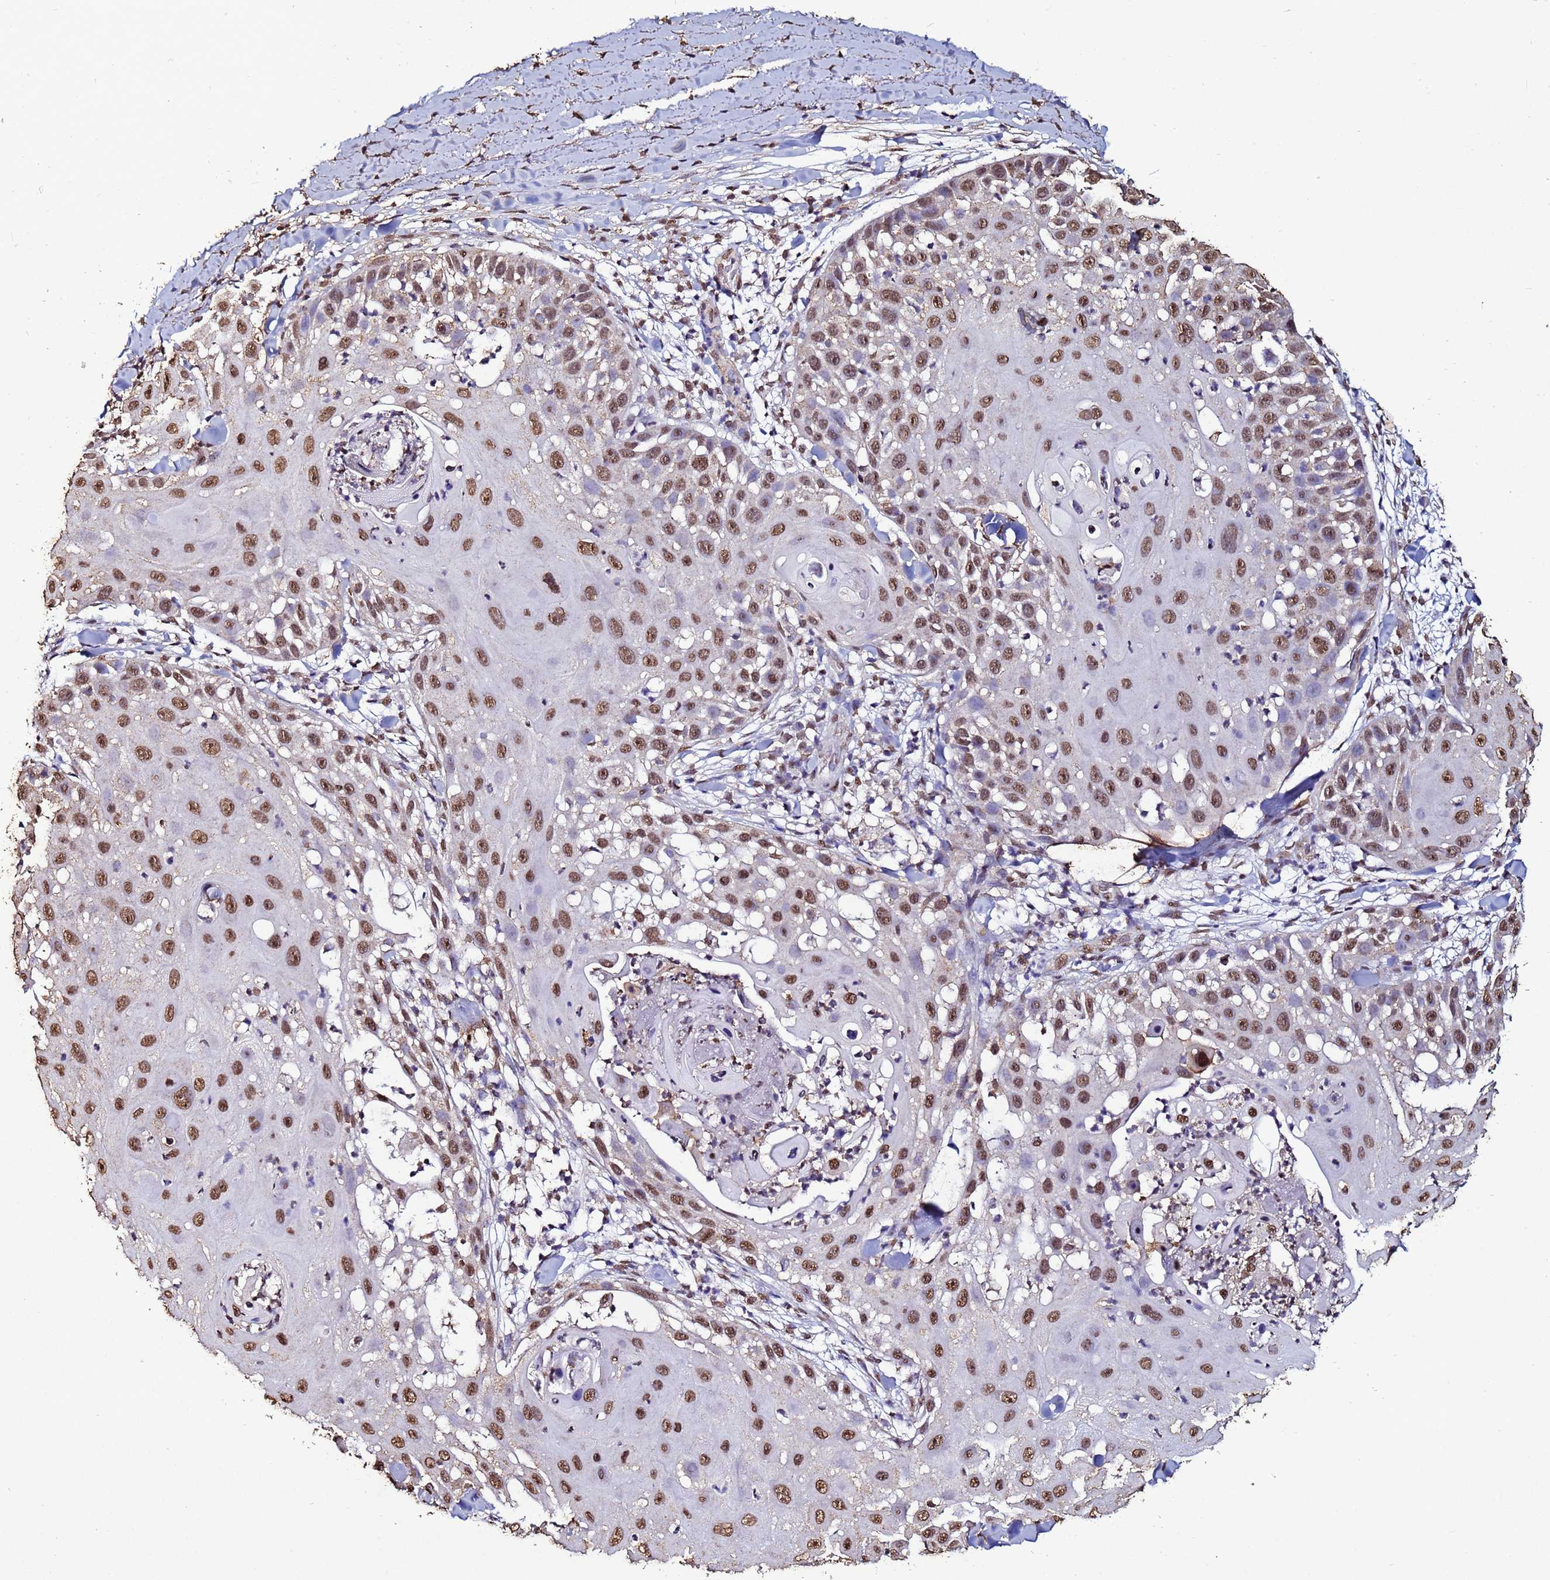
{"staining": {"intensity": "moderate", "quantity": ">75%", "location": "nuclear"}, "tissue": "skin cancer", "cell_type": "Tumor cells", "image_type": "cancer", "snomed": [{"axis": "morphology", "description": "Squamous cell carcinoma, NOS"}, {"axis": "topography", "description": "Skin"}], "caption": "Tumor cells display medium levels of moderate nuclear expression in about >75% of cells in human squamous cell carcinoma (skin).", "gene": "TRIP6", "patient": {"sex": "female", "age": 44}}